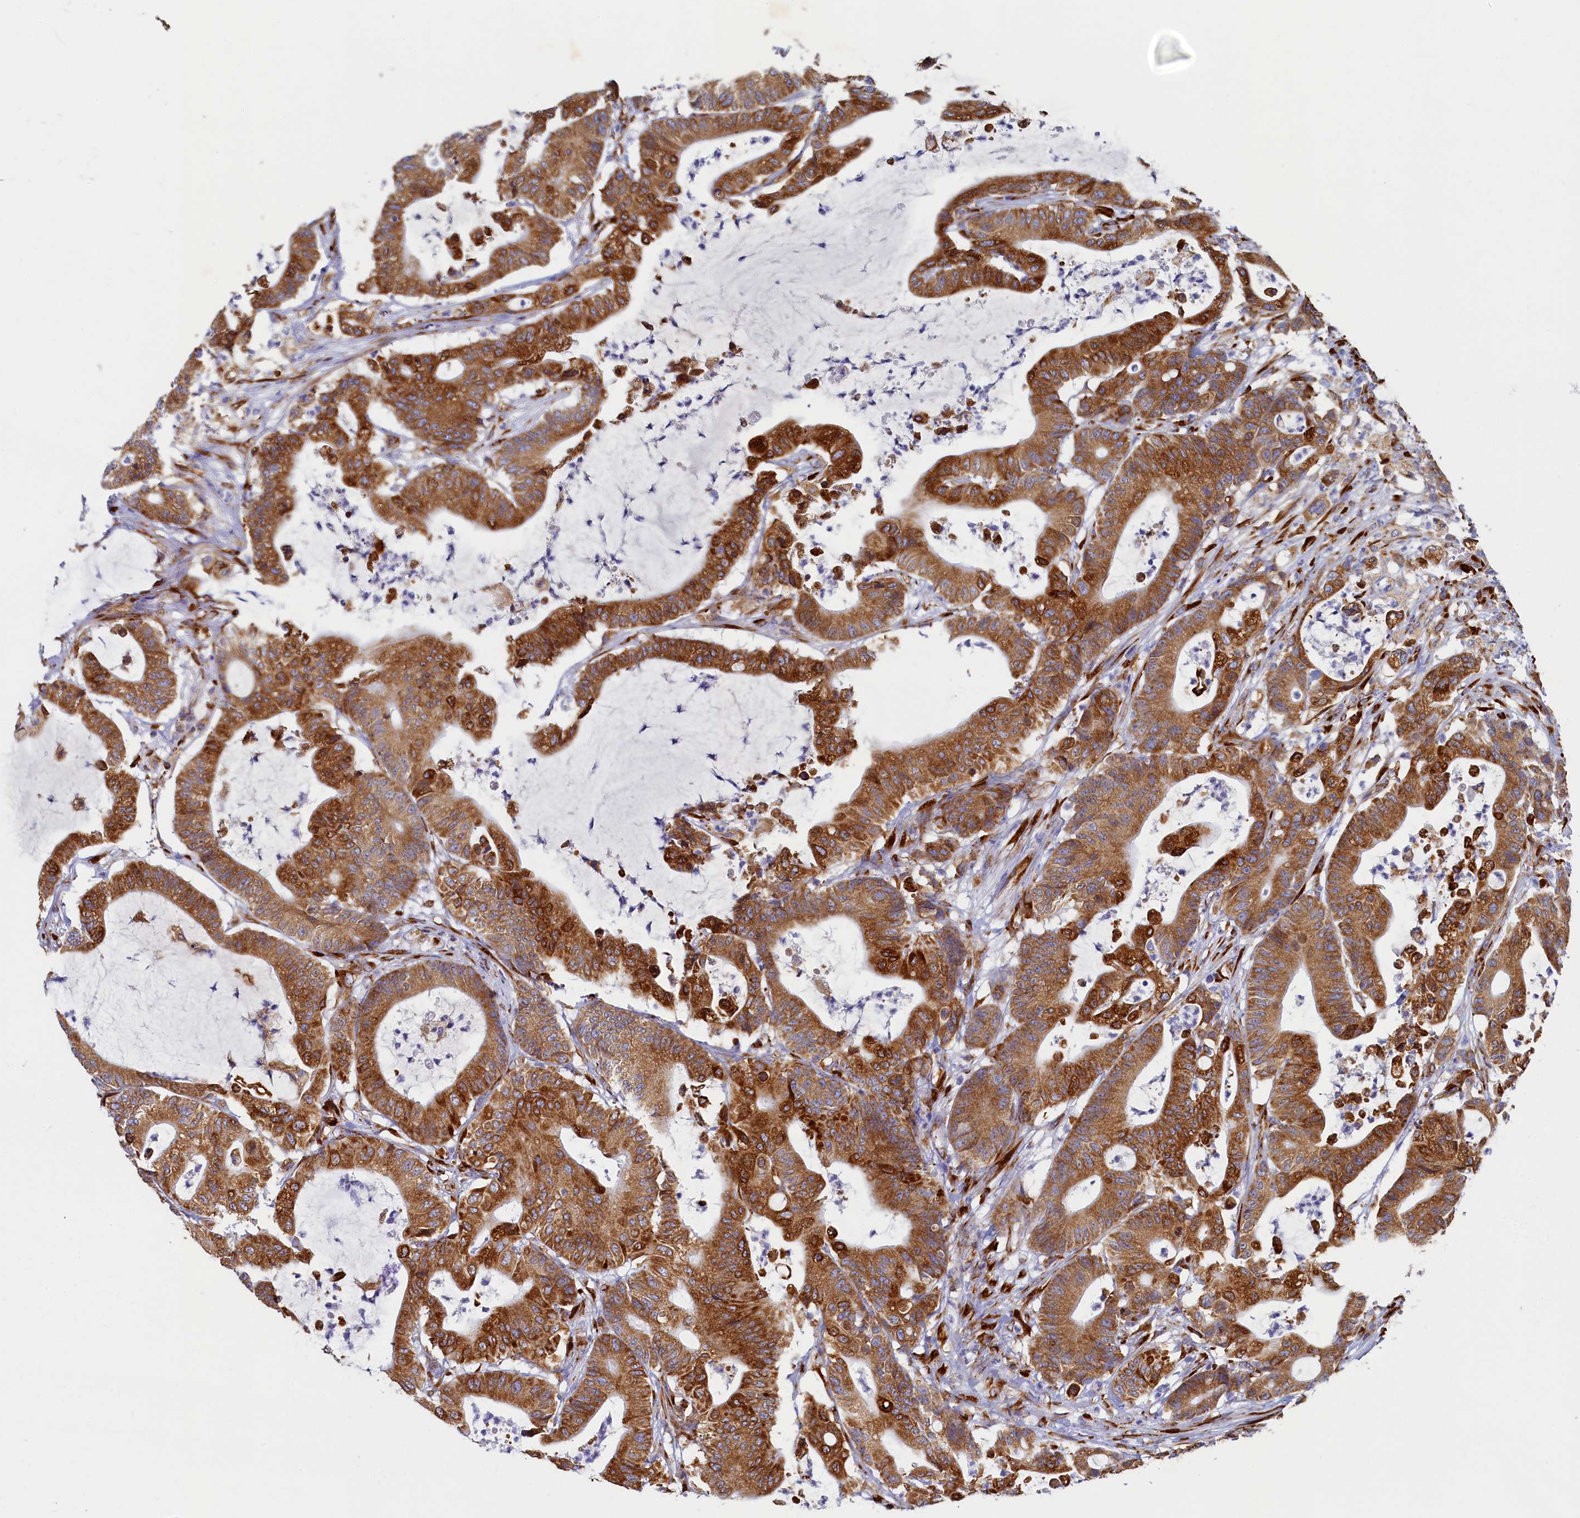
{"staining": {"intensity": "strong", "quantity": ">75%", "location": "cytoplasmic/membranous"}, "tissue": "colorectal cancer", "cell_type": "Tumor cells", "image_type": "cancer", "snomed": [{"axis": "morphology", "description": "Adenocarcinoma, NOS"}, {"axis": "topography", "description": "Colon"}], "caption": "About >75% of tumor cells in adenocarcinoma (colorectal) demonstrate strong cytoplasmic/membranous protein positivity as visualized by brown immunohistochemical staining.", "gene": "TMEM18", "patient": {"sex": "female", "age": 84}}